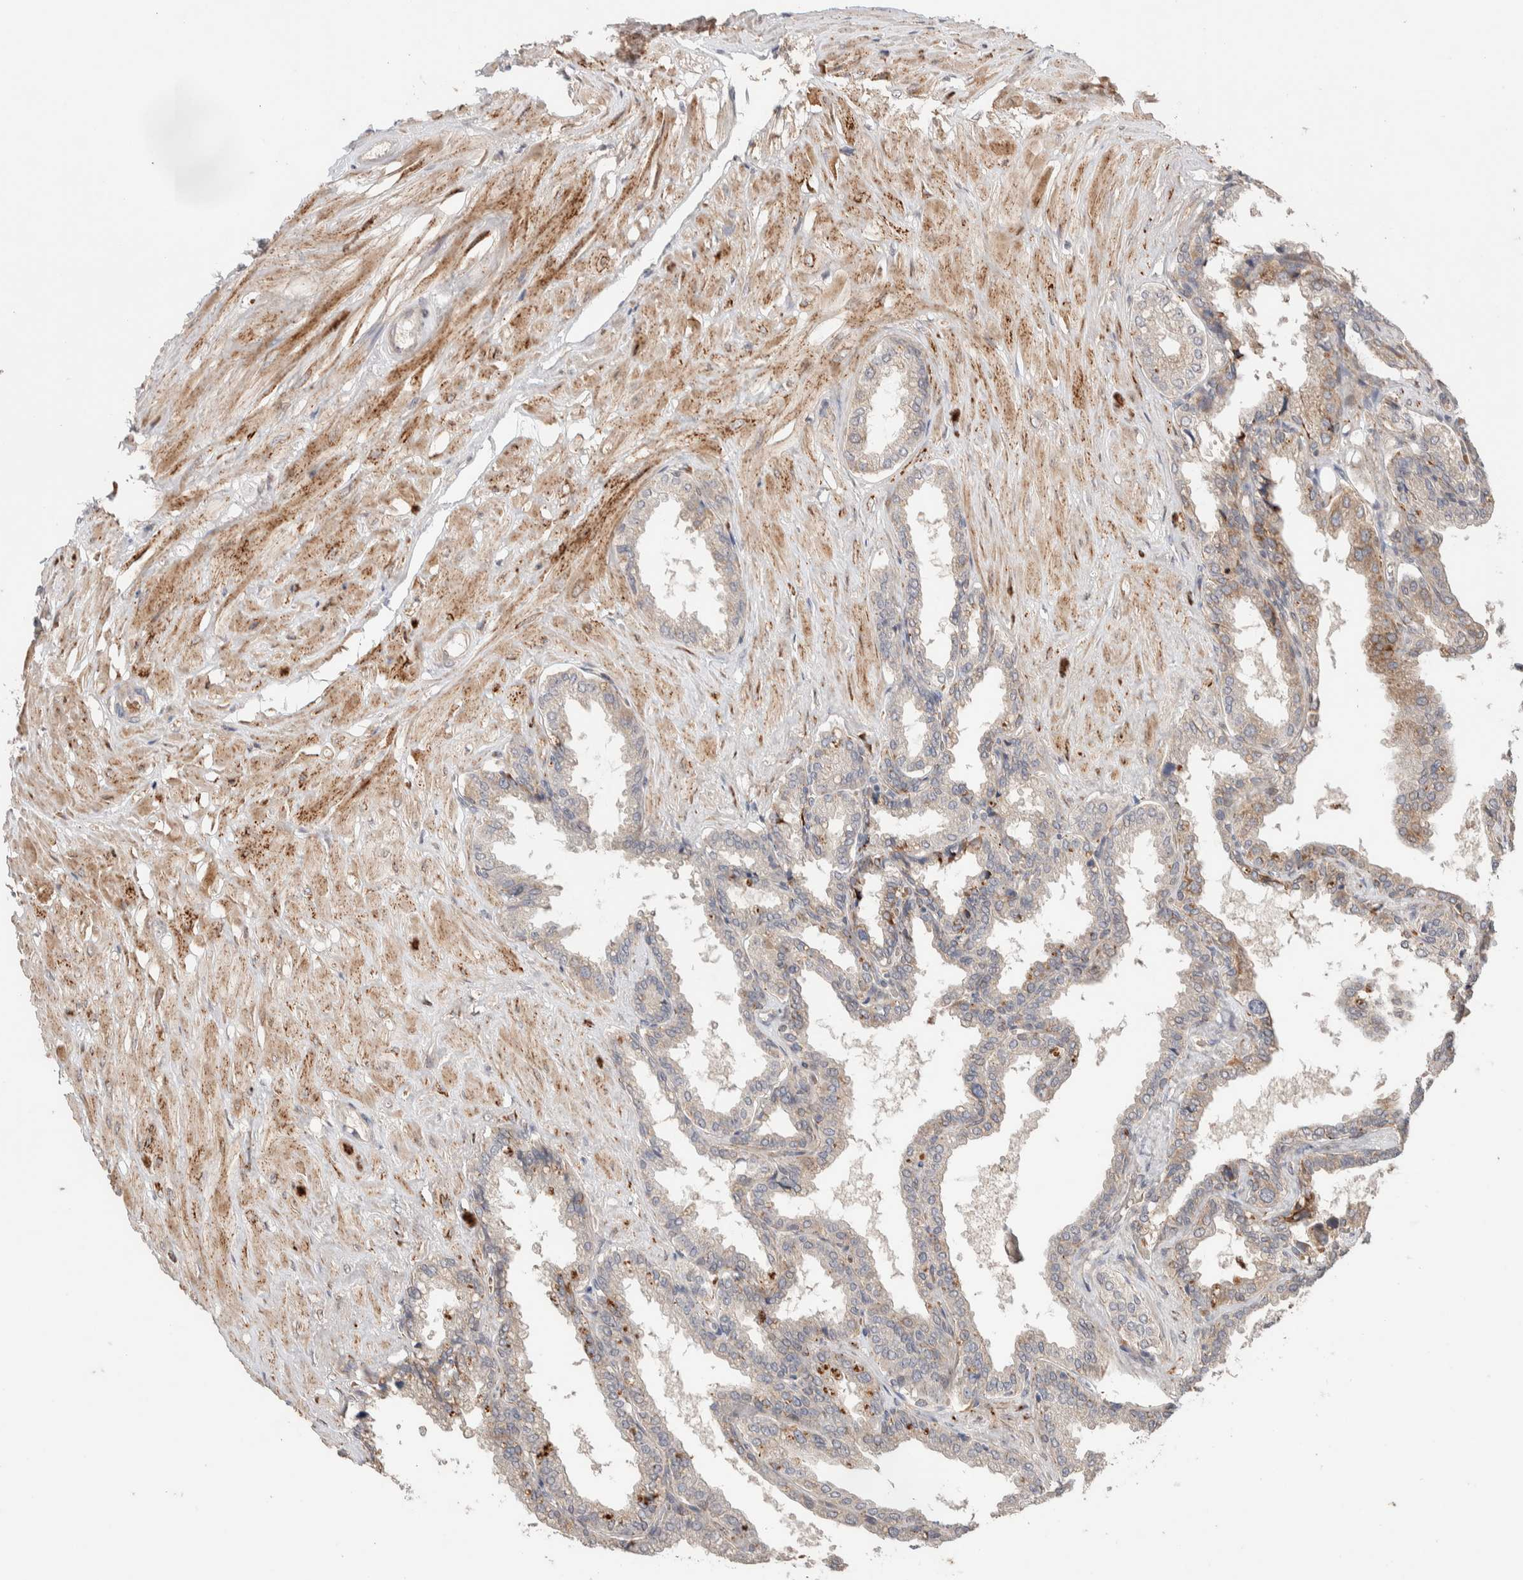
{"staining": {"intensity": "weak", "quantity": "25%-75%", "location": "cytoplasmic/membranous"}, "tissue": "seminal vesicle", "cell_type": "Glandular cells", "image_type": "normal", "snomed": [{"axis": "morphology", "description": "Normal tissue, NOS"}, {"axis": "topography", "description": "Seminal veicle"}], "caption": "Protein expression analysis of unremarkable seminal vesicle exhibits weak cytoplasmic/membranous staining in approximately 25%-75% of glandular cells.", "gene": "CASK", "patient": {"sex": "male", "age": 46}}